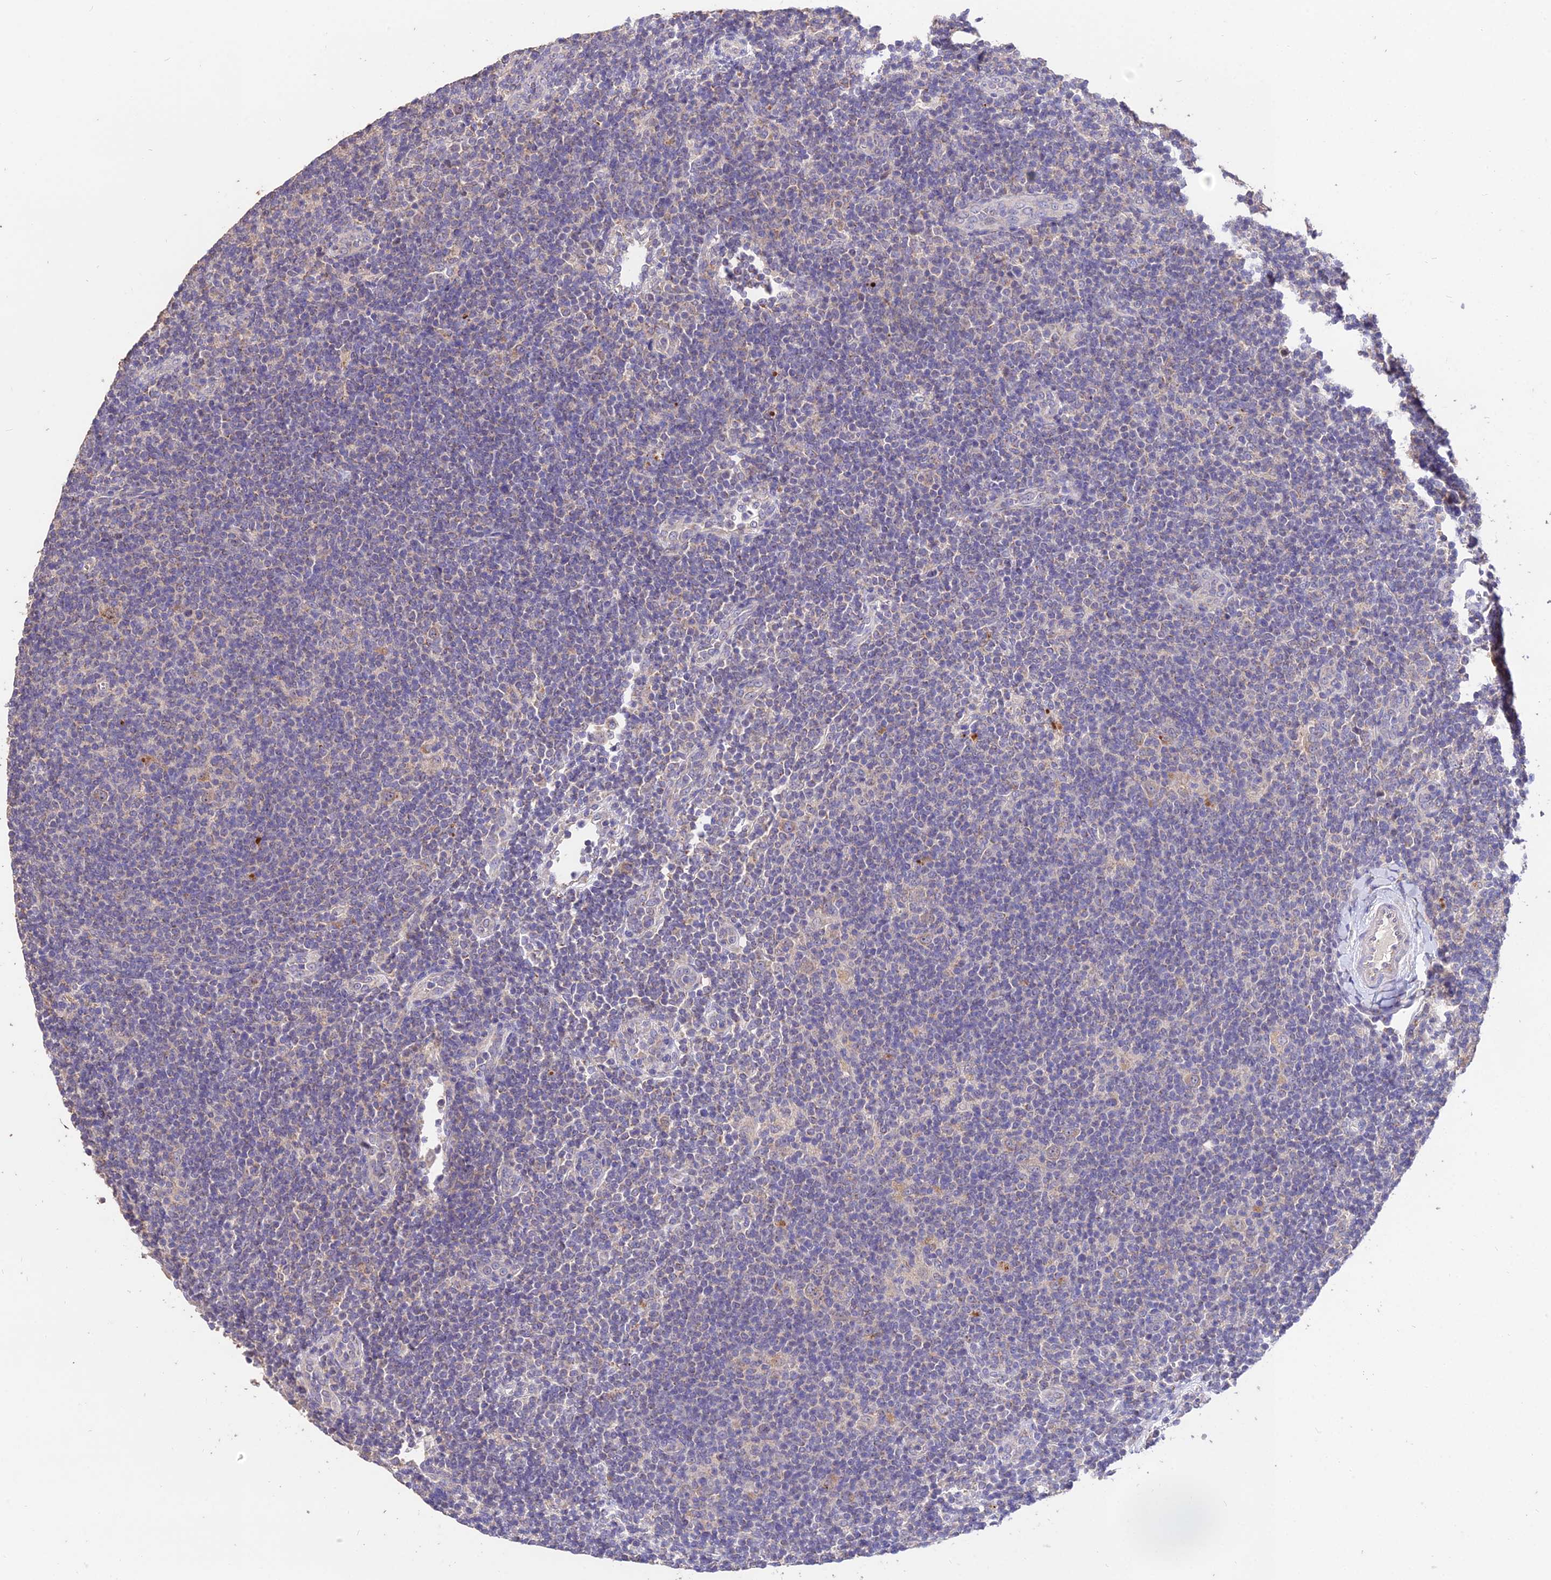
{"staining": {"intensity": "weak", "quantity": ">75%", "location": "cytoplasmic/membranous"}, "tissue": "lymphoma", "cell_type": "Tumor cells", "image_type": "cancer", "snomed": [{"axis": "morphology", "description": "Hodgkin's disease, NOS"}, {"axis": "topography", "description": "Lymph node"}], "caption": "High-power microscopy captured an IHC histopathology image of lymphoma, revealing weak cytoplasmic/membranous expression in approximately >75% of tumor cells.", "gene": "SDHD", "patient": {"sex": "female", "age": 57}}